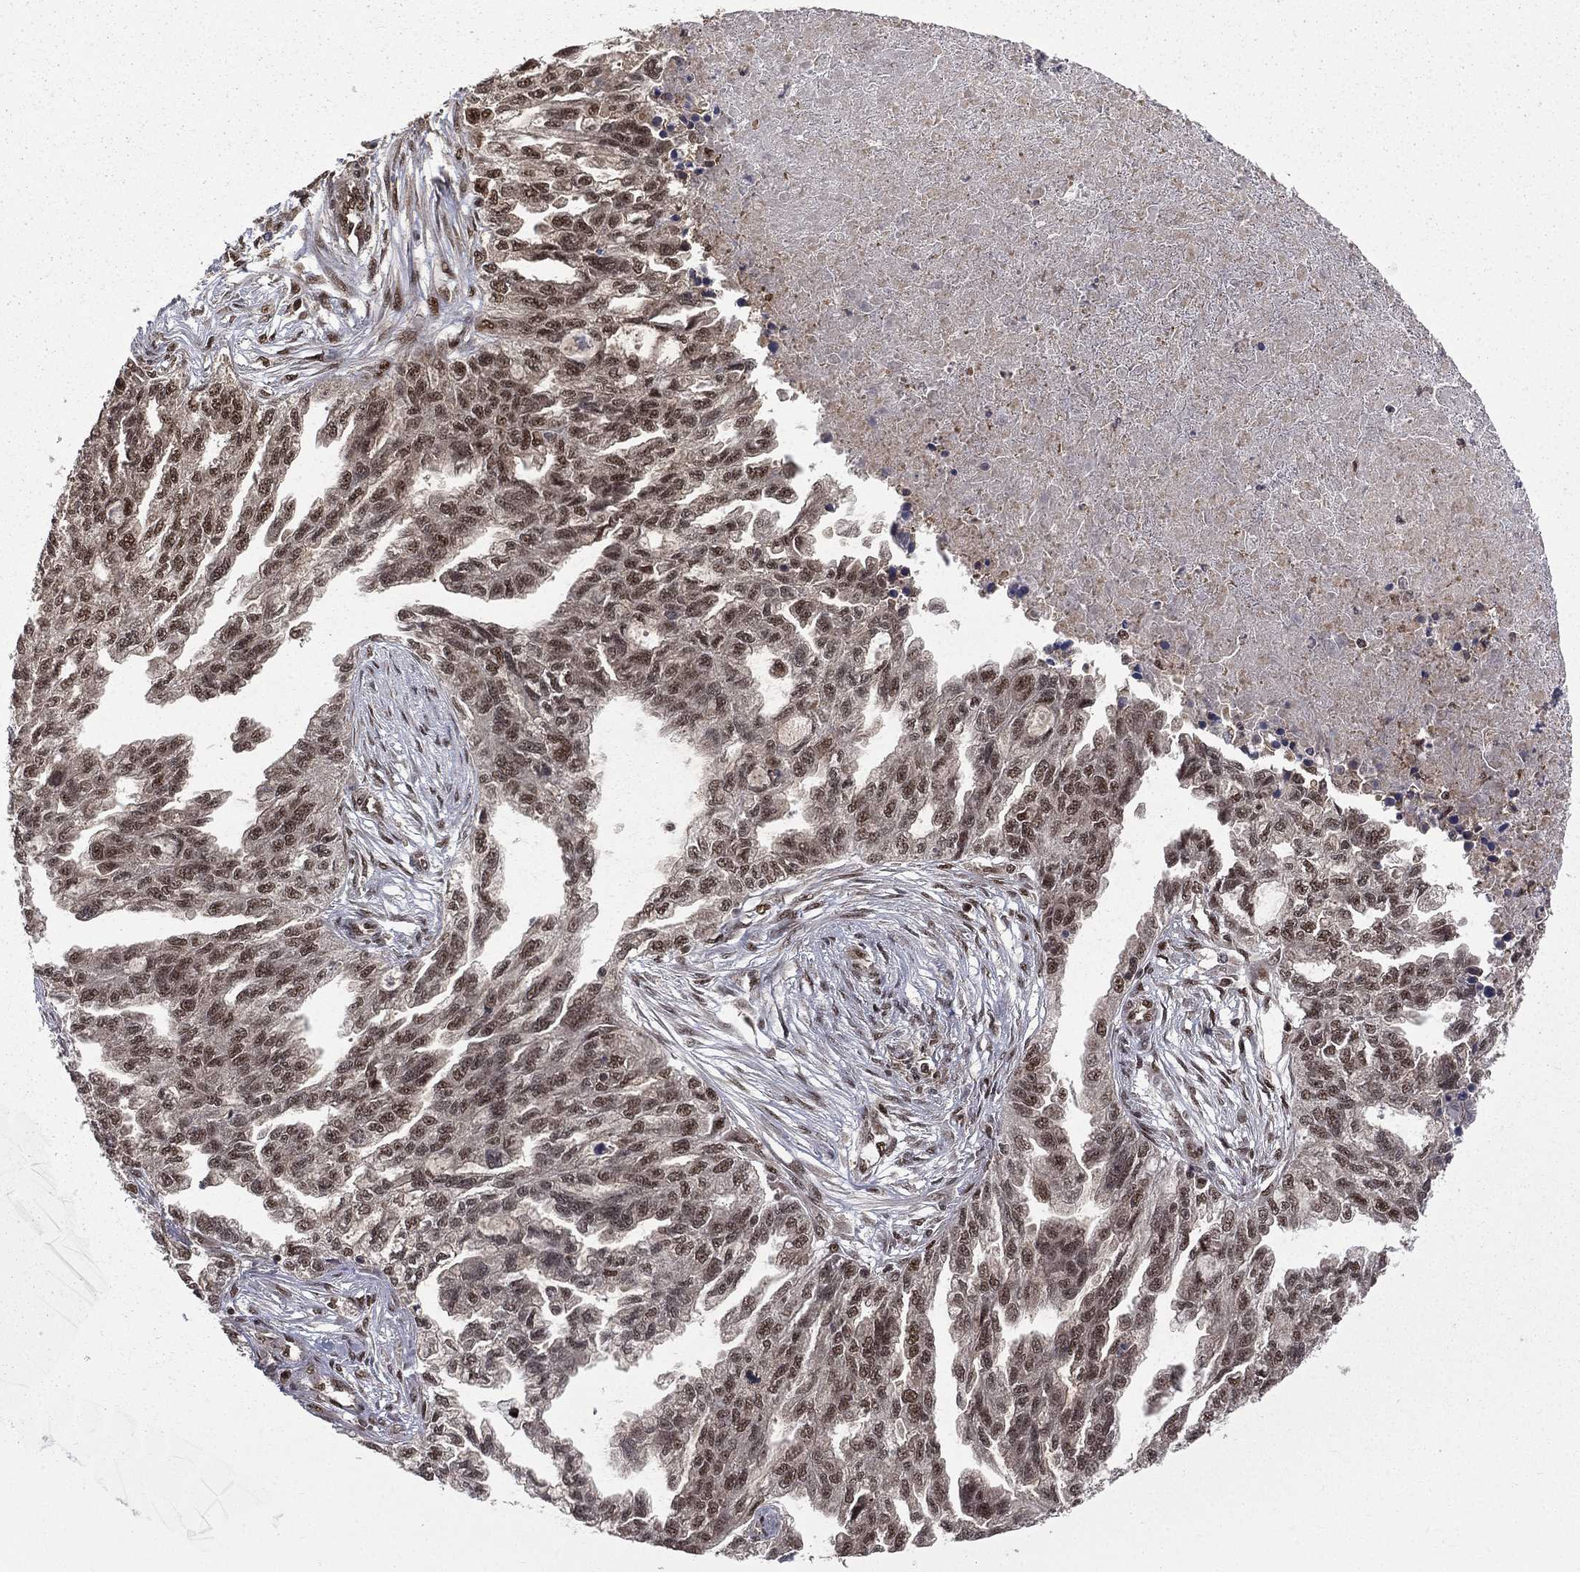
{"staining": {"intensity": "moderate", "quantity": "25%-75%", "location": "nuclear"}, "tissue": "ovarian cancer", "cell_type": "Tumor cells", "image_type": "cancer", "snomed": [{"axis": "morphology", "description": "Cystadenocarcinoma, serous, NOS"}, {"axis": "topography", "description": "Ovary"}], "caption": "Human ovarian cancer (serous cystadenocarcinoma) stained with a brown dye shows moderate nuclear positive positivity in about 25%-75% of tumor cells.", "gene": "JMJD6", "patient": {"sex": "female", "age": 51}}